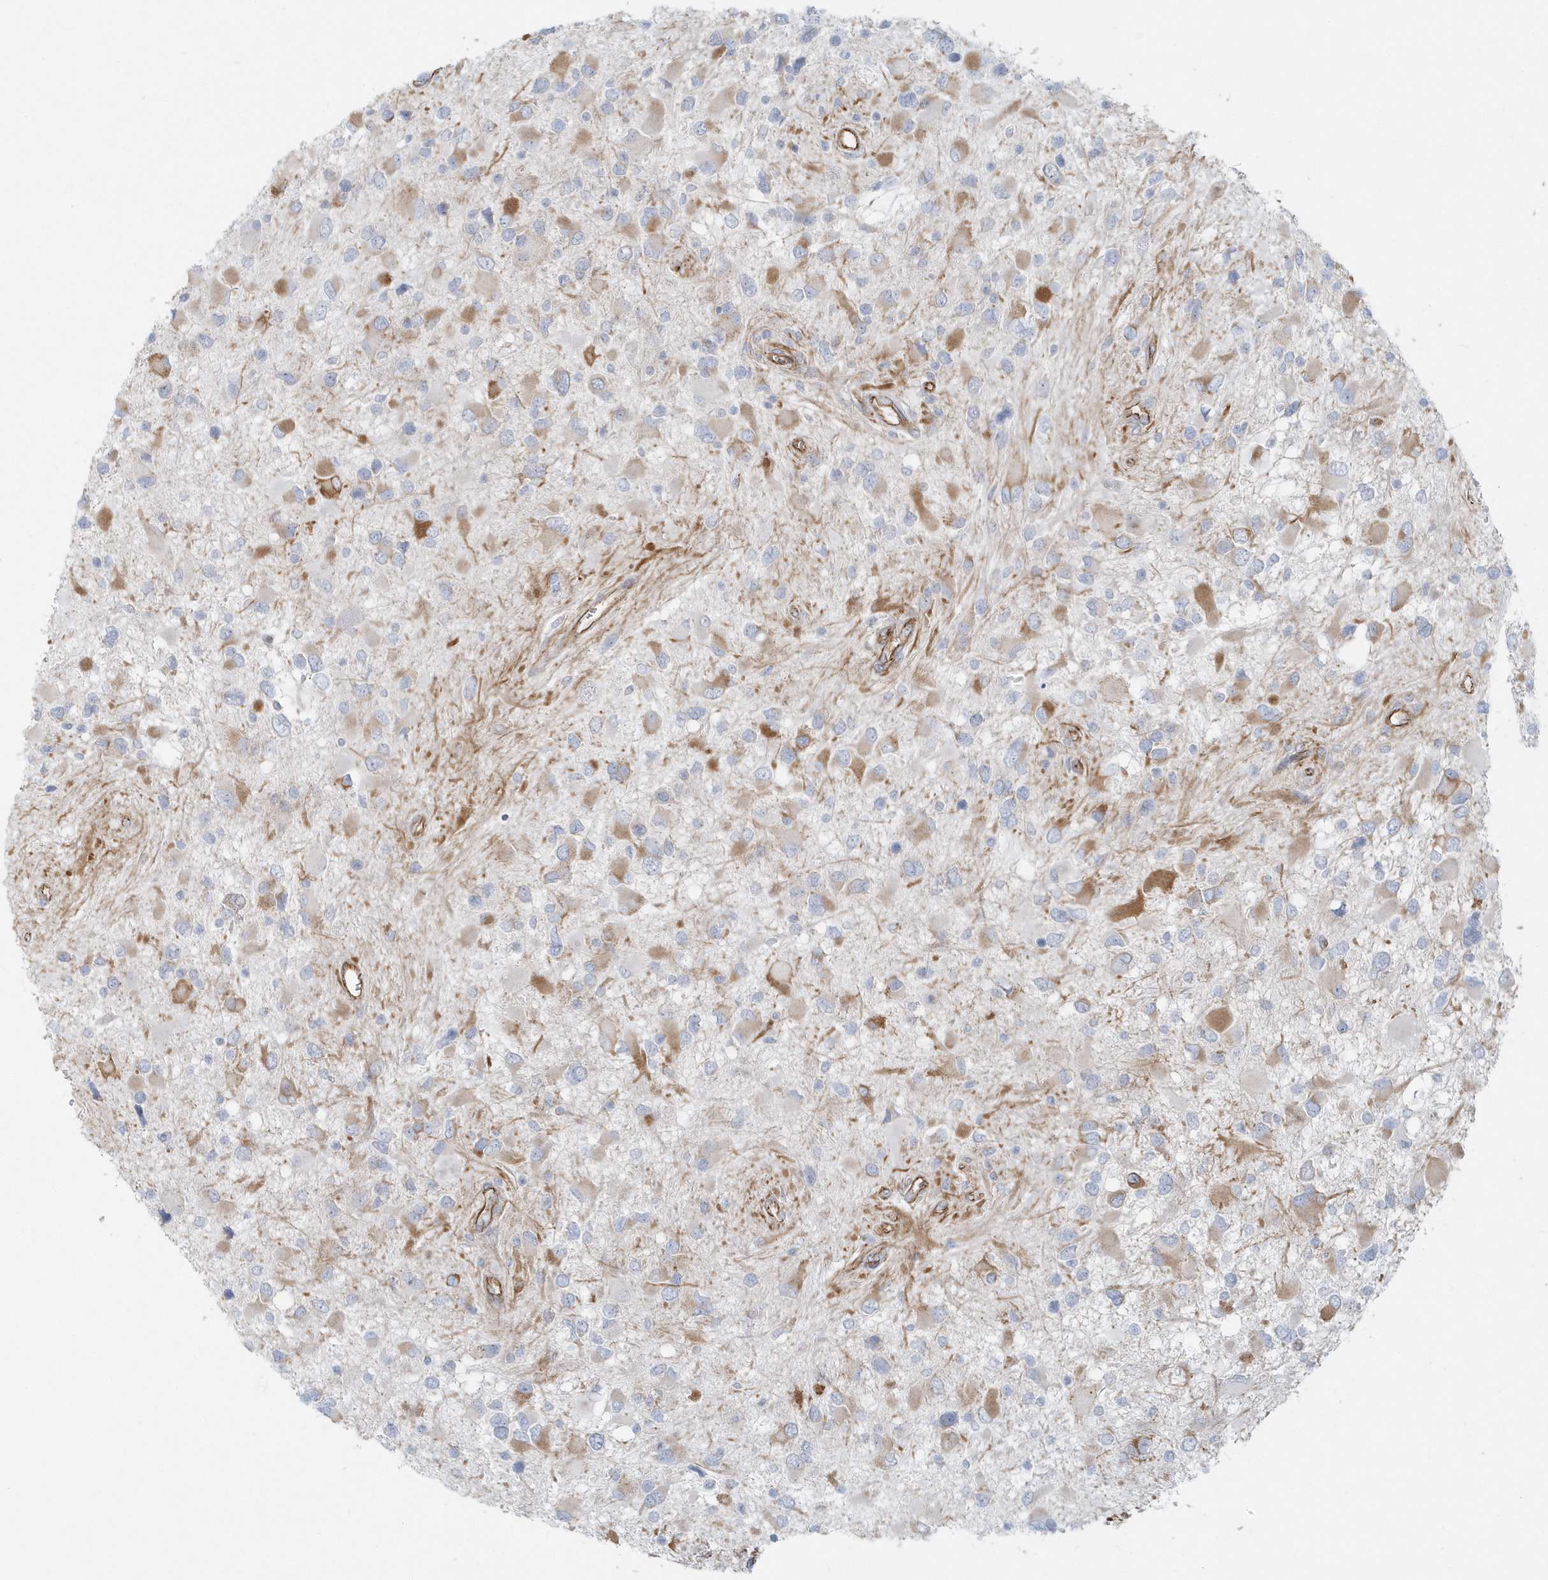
{"staining": {"intensity": "moderate", "quantity": "<25%", "location": "cytoplasmic/membranous"}, "tissue": "glioma", "cell_type": "Tumor cells", "image_type": "cancer", "snomed": [{"axis": "morphology", "description": "Glioma, malignant, High grade"}, {"axis": "topography", "description": "Brain"}], "caption": "Immunohistochemistry staining of malignant high-grade glioma, which shows low levels of moderate cytoplasmic/membranous expression in about <25% of tumor cells indicating moderate cytoplasmic/membranous protein expression. The staining was performed using DAB (brown) for protein detection and nuclei were counterstained in hematoxylin (blue).", "gene": "GPR152", "patient": {"sex": "male", "age": 53}}